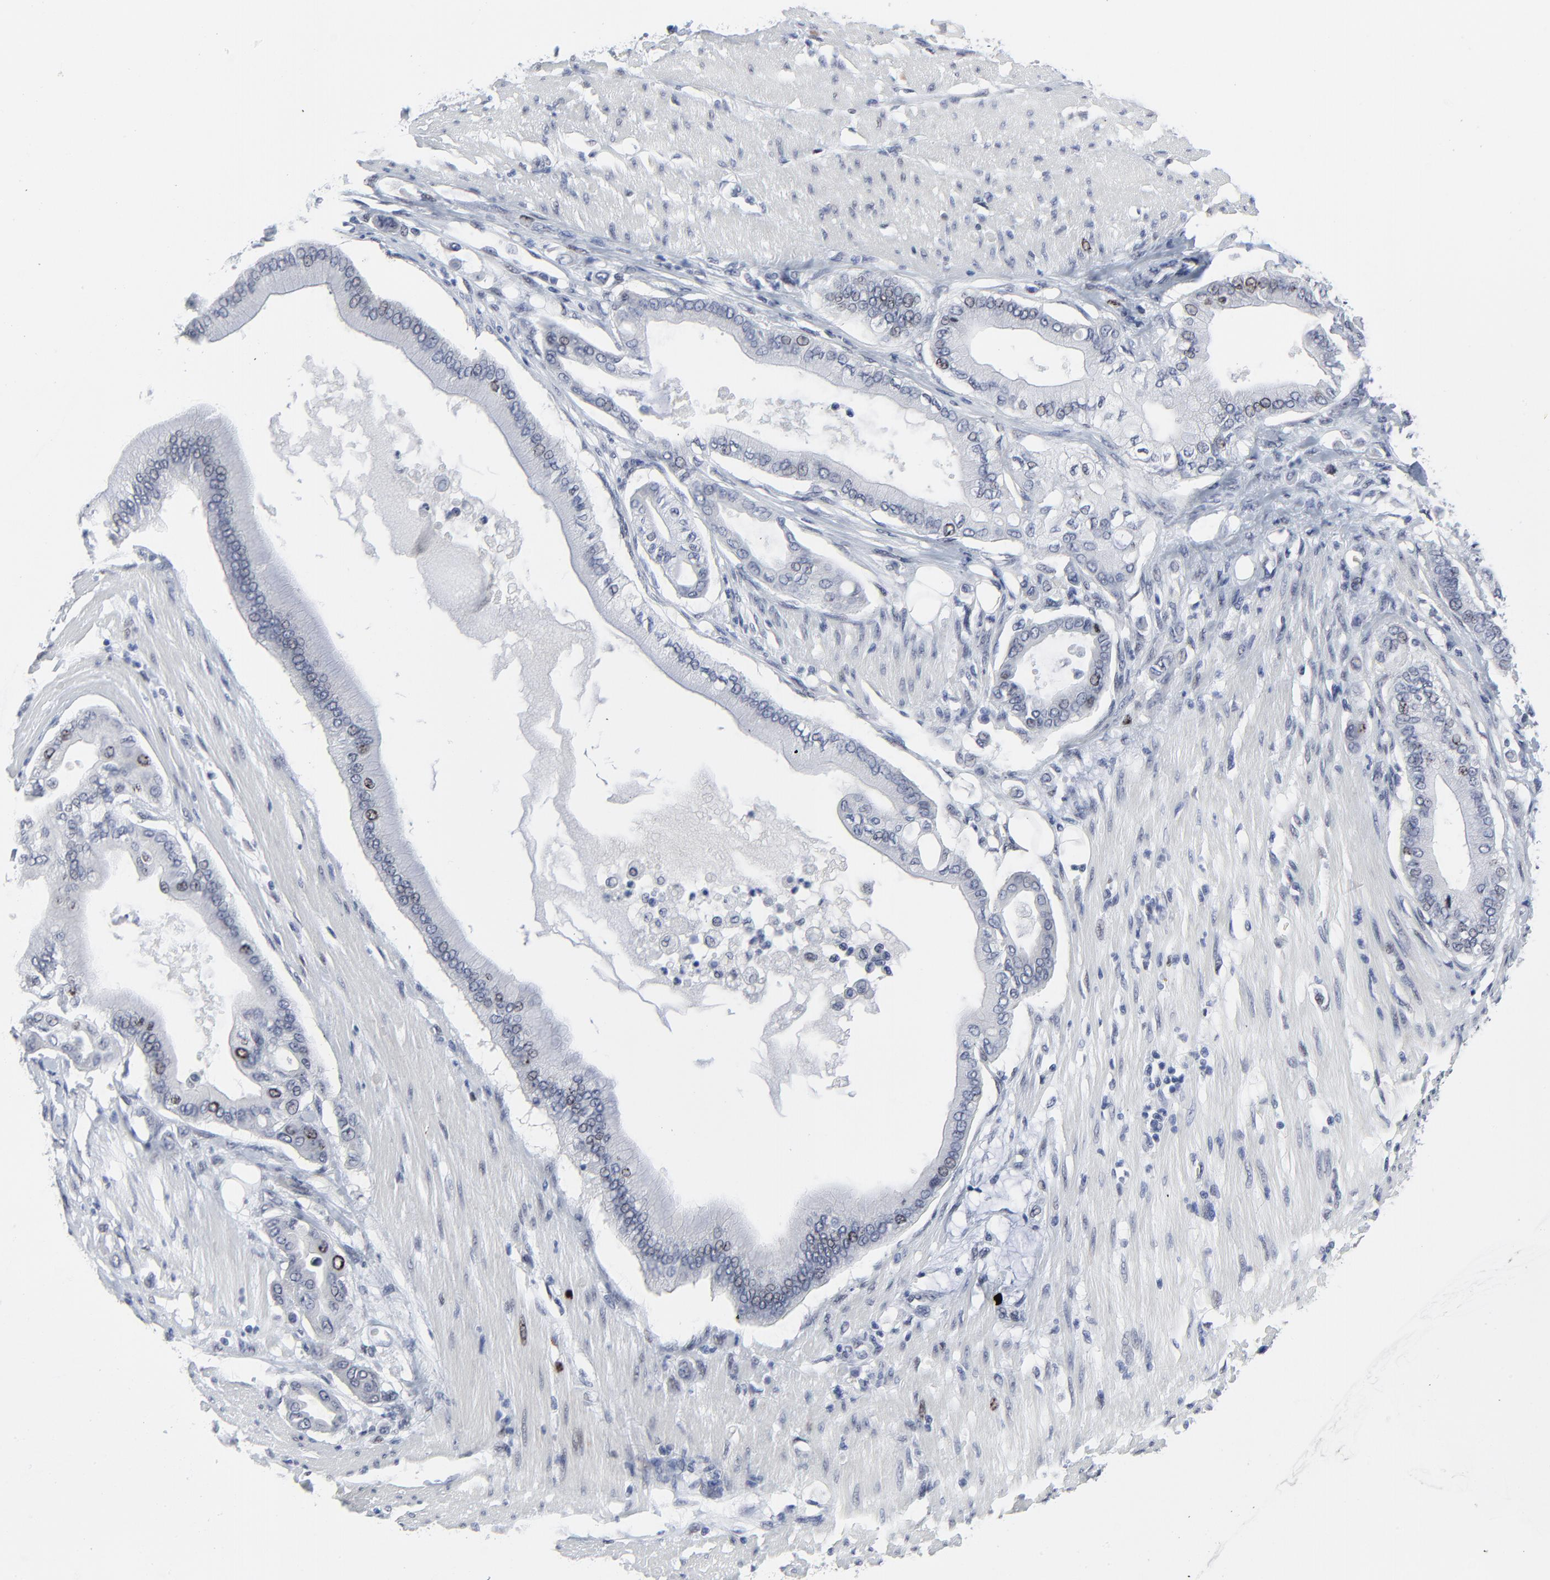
{"staining": {"intensity": "weak", "quantity": "<25%", "location": "nuclear"}, "tissue": "pancreatic cancer", "cell_type": "Tumor cells", "image_type": "cancer", "snomed": [{"axis": "morphology", "description": "Adenocarcinoma, NOS"}, {"axis": "morphology", "description": "Adenocarcinoma, metastatic, NOS"}, {"axis": "topography", "description": "Lymph node"}, {"axis": "topography", "description": "Pancreas"}, {"axis": "topography", "description": "Duodenum"}], "caption": "An image of pancreatic cancer stained for a protein shows no brown staining in tumor cells.", "gene": "ZNF589", "patient": {"sex": "female", "age": 64}}